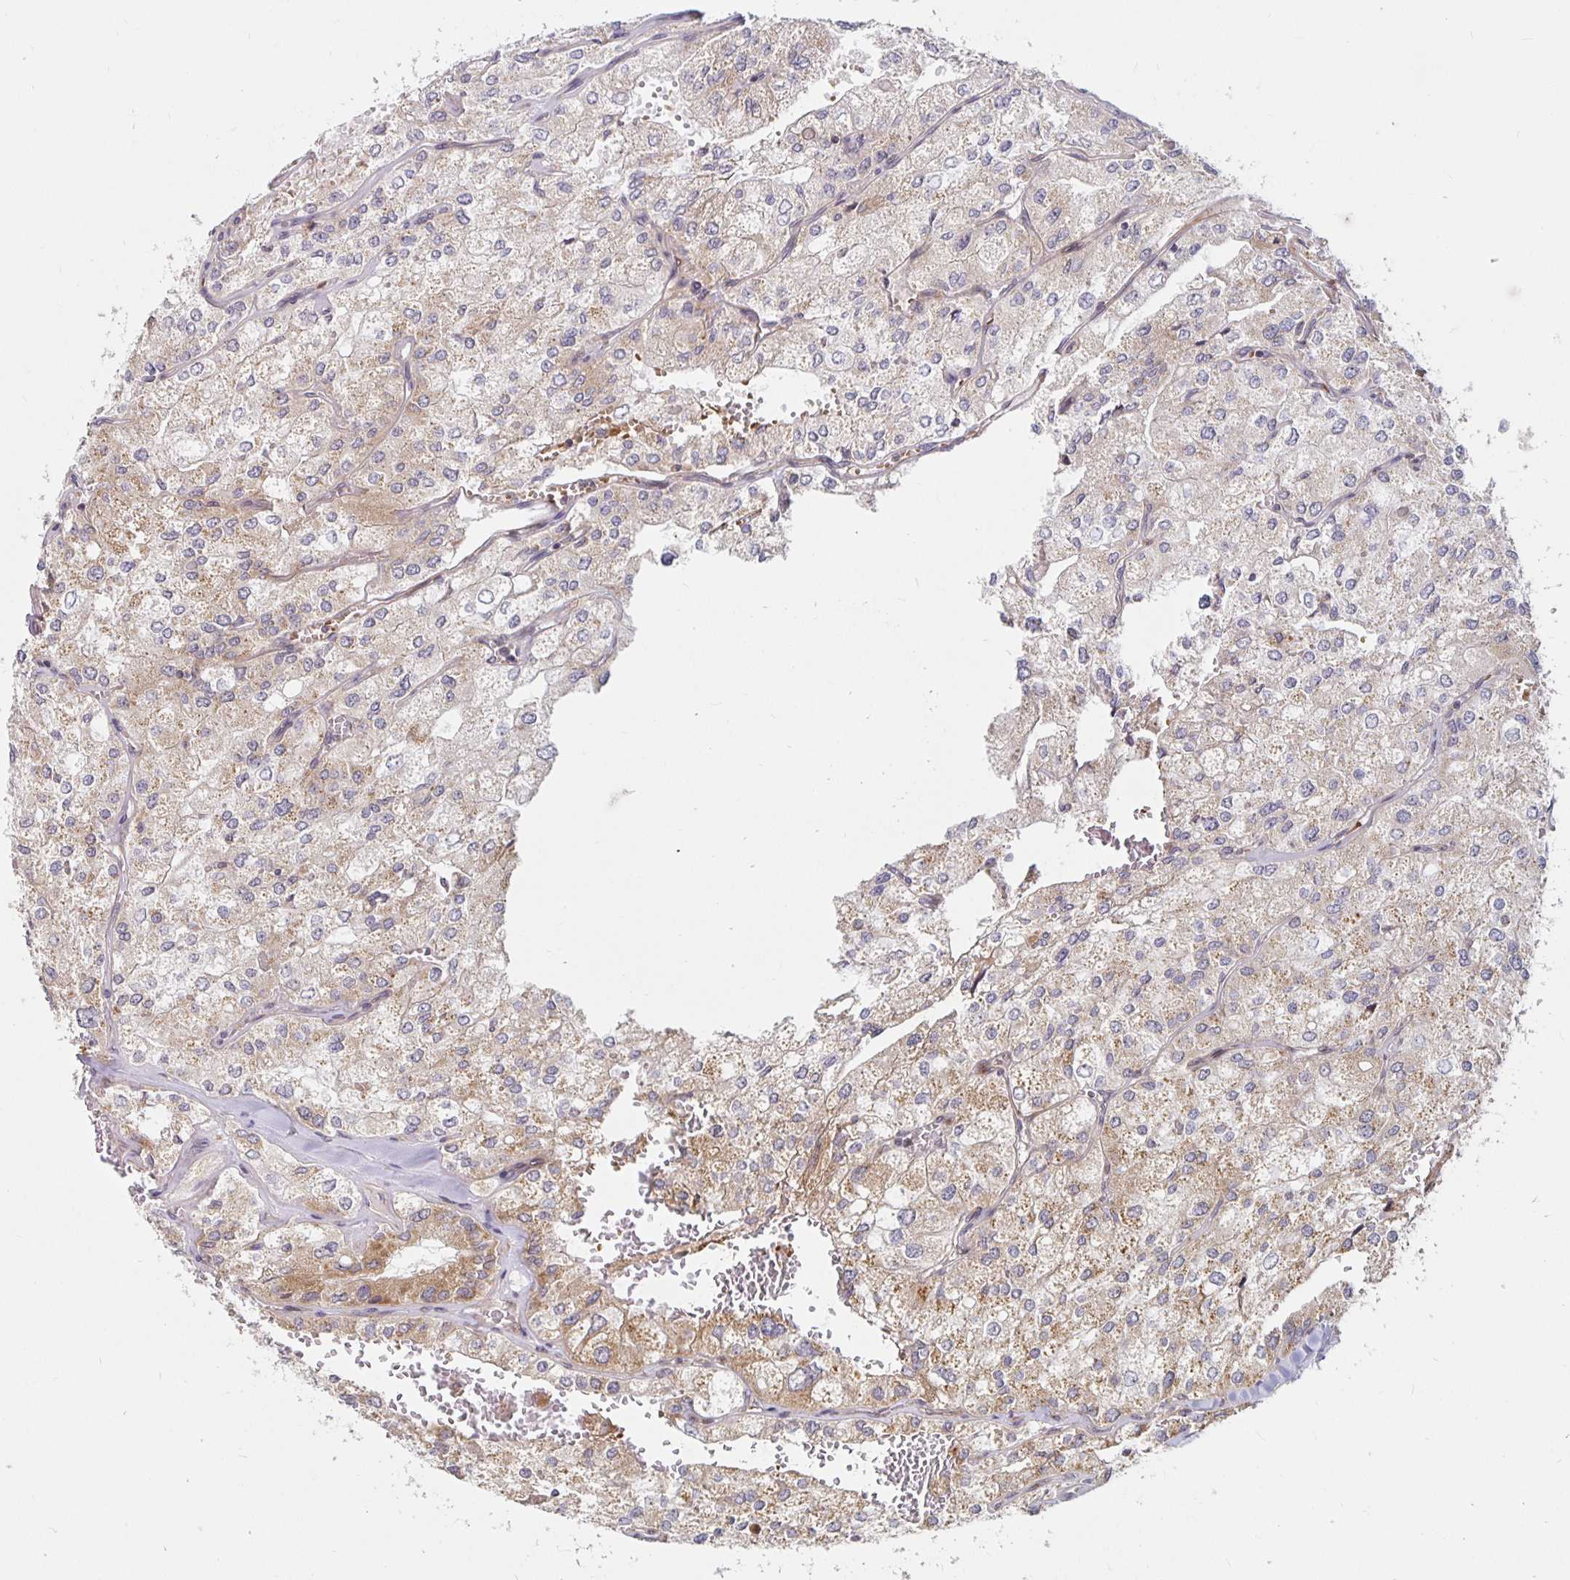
{"staining": {"intensity": "moderate", "quantity": "<25%", "location": "cytoplasmic/membranous"}, "tissue": "renal cancer", "cell_type": "Tumor cells", "image_type": "cancer", "snomed": [{"axis": "morphology", "description": "Adenocarcinoma, NOS"}, {"axis": "topography", "description": "Kidney"}], "caption": "IHC (DAB) staining of human renal adenocarcinoma exhibits moderate cytoplasmic/membranous protein staining in approximately <25% of tumor cells.", "gene": "MRPL28", "patient": {"sex": "female", "age": 70}}